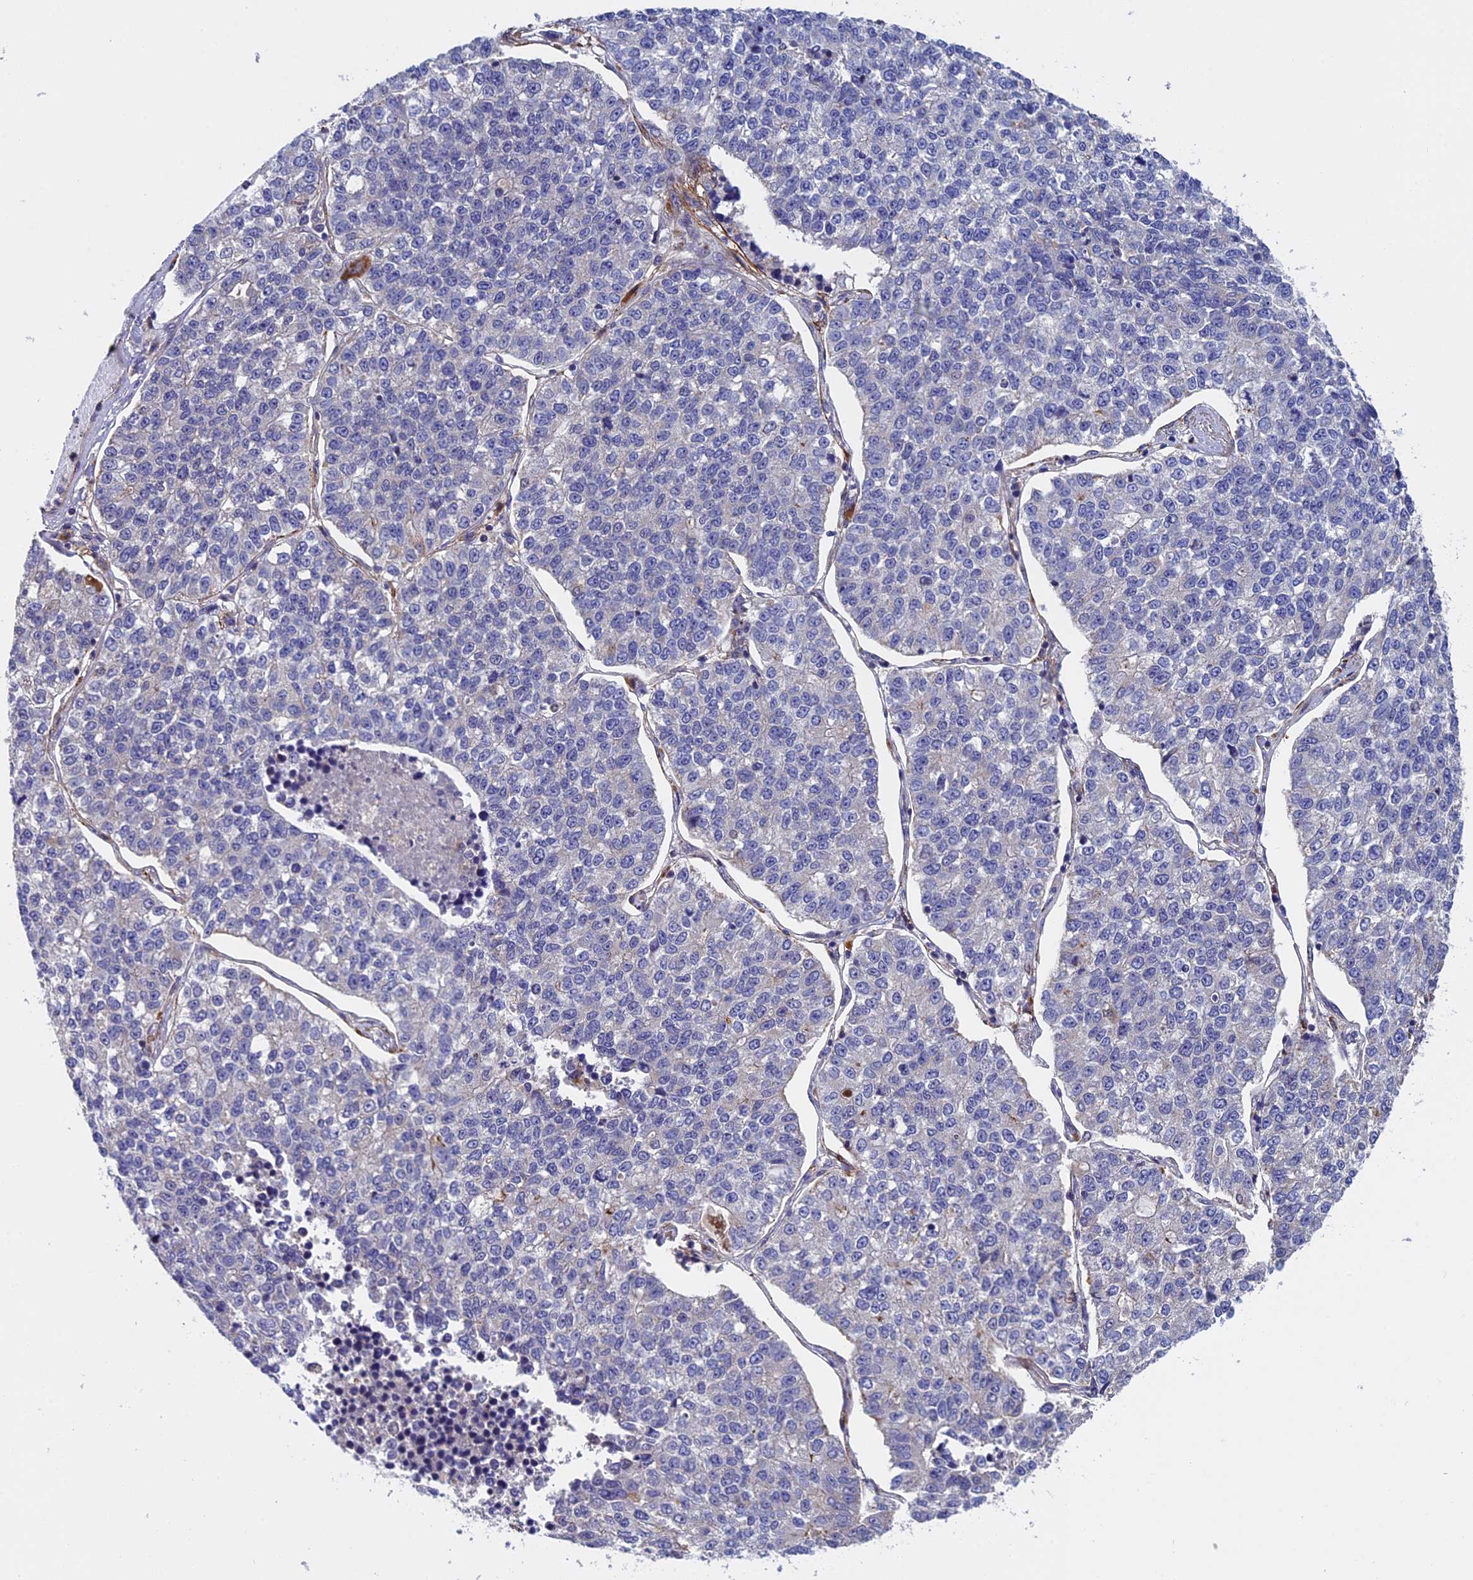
{"staining": {"intensity": "negative", "quantity": "none", "location": "none"}, "tissue": "lung cancer", "cell_type": "Tumor cells", "image_type": "cancer", "snomed": [{"axis": "morphology", "description": "Adenocarcinoma, NOS"}, {"axis": "topography", "description": "Lung"}], "caption": "This is a photomicrograph of immunohistochemistry (IHC) staining of lung cancer (adenocarcinoma), which shows no expression in tumor cells.", "gene": "SLC9A5", "patient": {"sex": "male", "age": 49}}